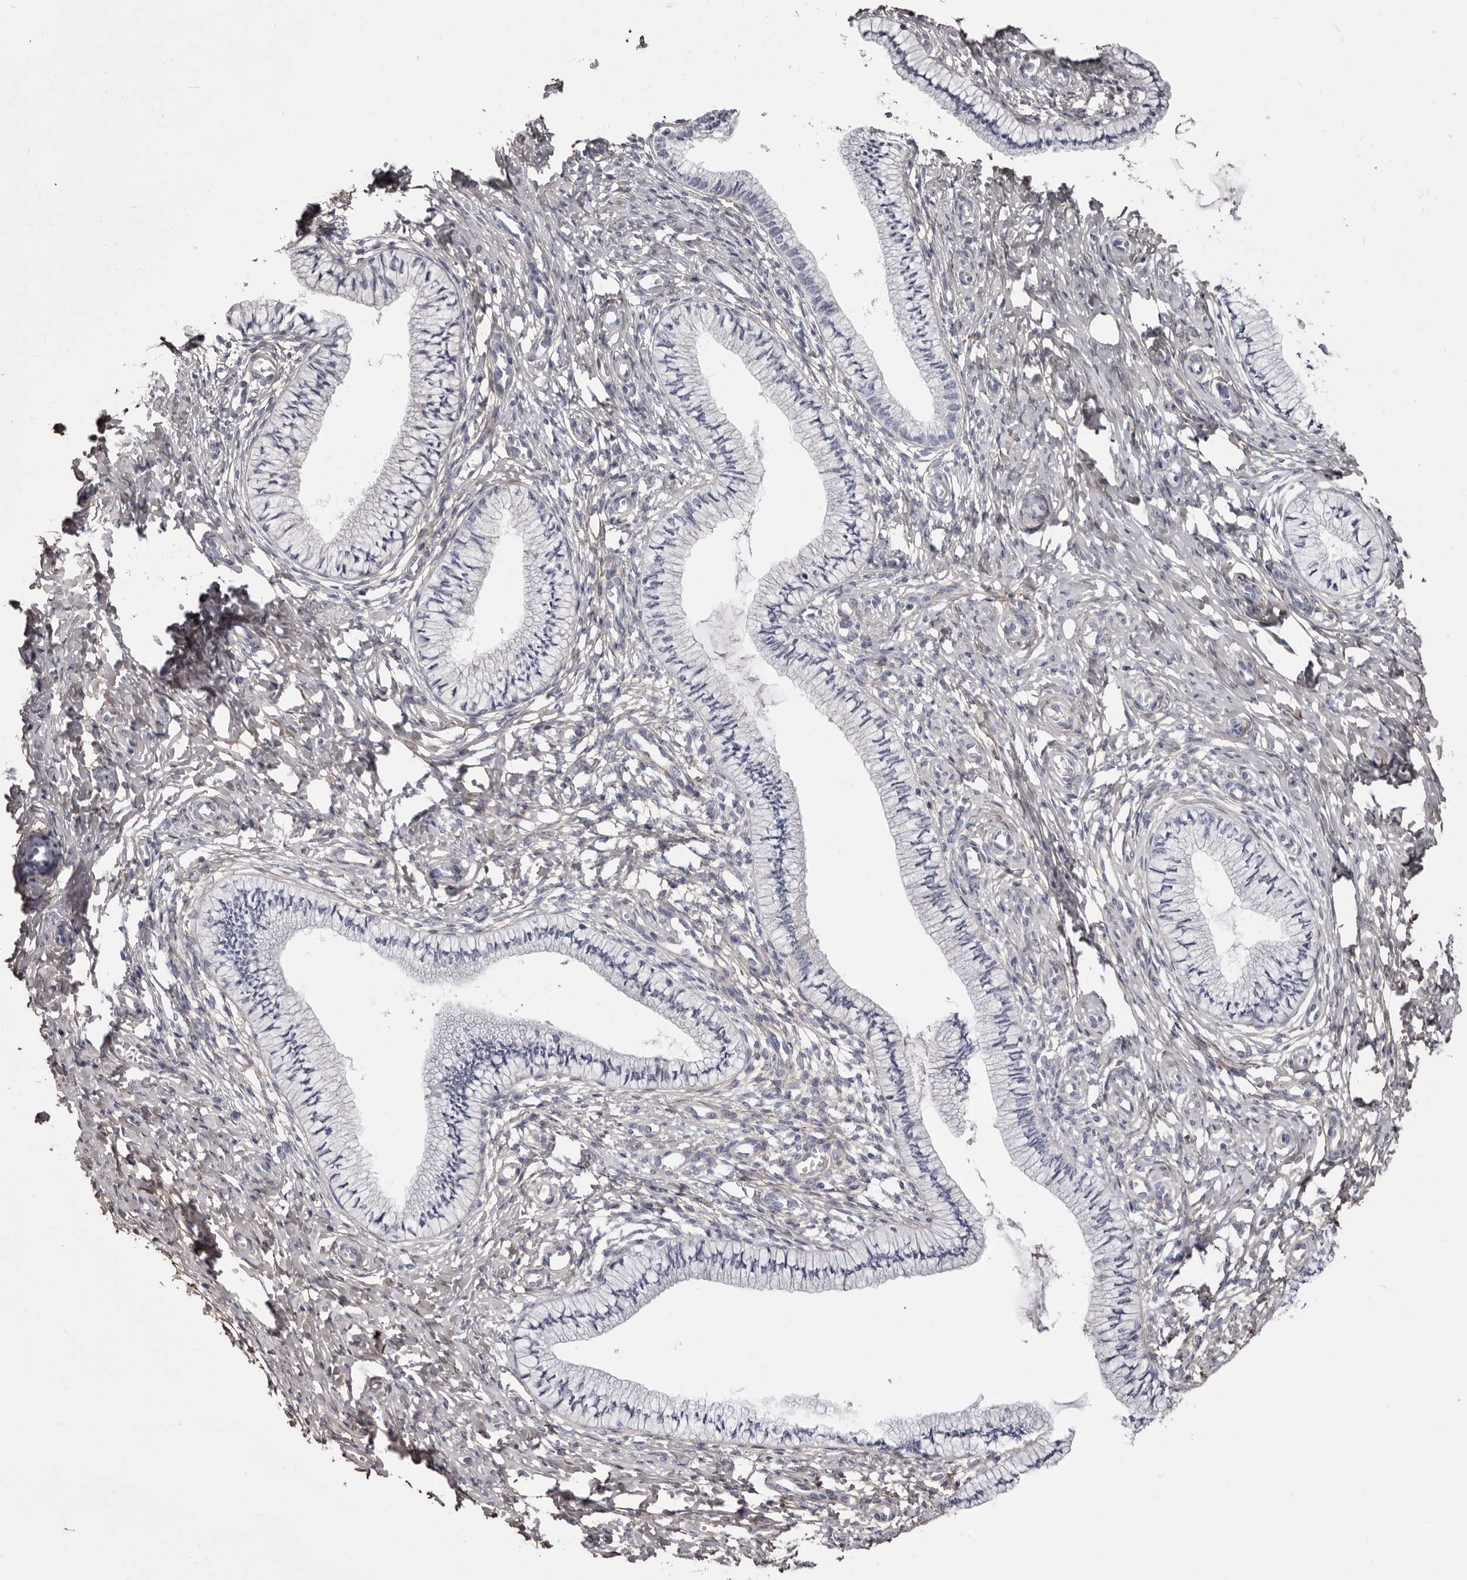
{"staining": {"intensity": "negative", "quantity": "none", "location": "none"}, "tissue": "cervix", "cell_type": "Glandular cells", "image_type": "normal", "snomed": [{"axis": "morphology", "description": "Normal tissue, NOS"}, {"axis": "topography", "description": "Cervix"}], "caption": "Immunohistochemistry (IHC) of unremarkable cervix exhibits no staining in glandular cells.", "gene": "COL6A1", "patient": {"sex": "female", "age": 36}}